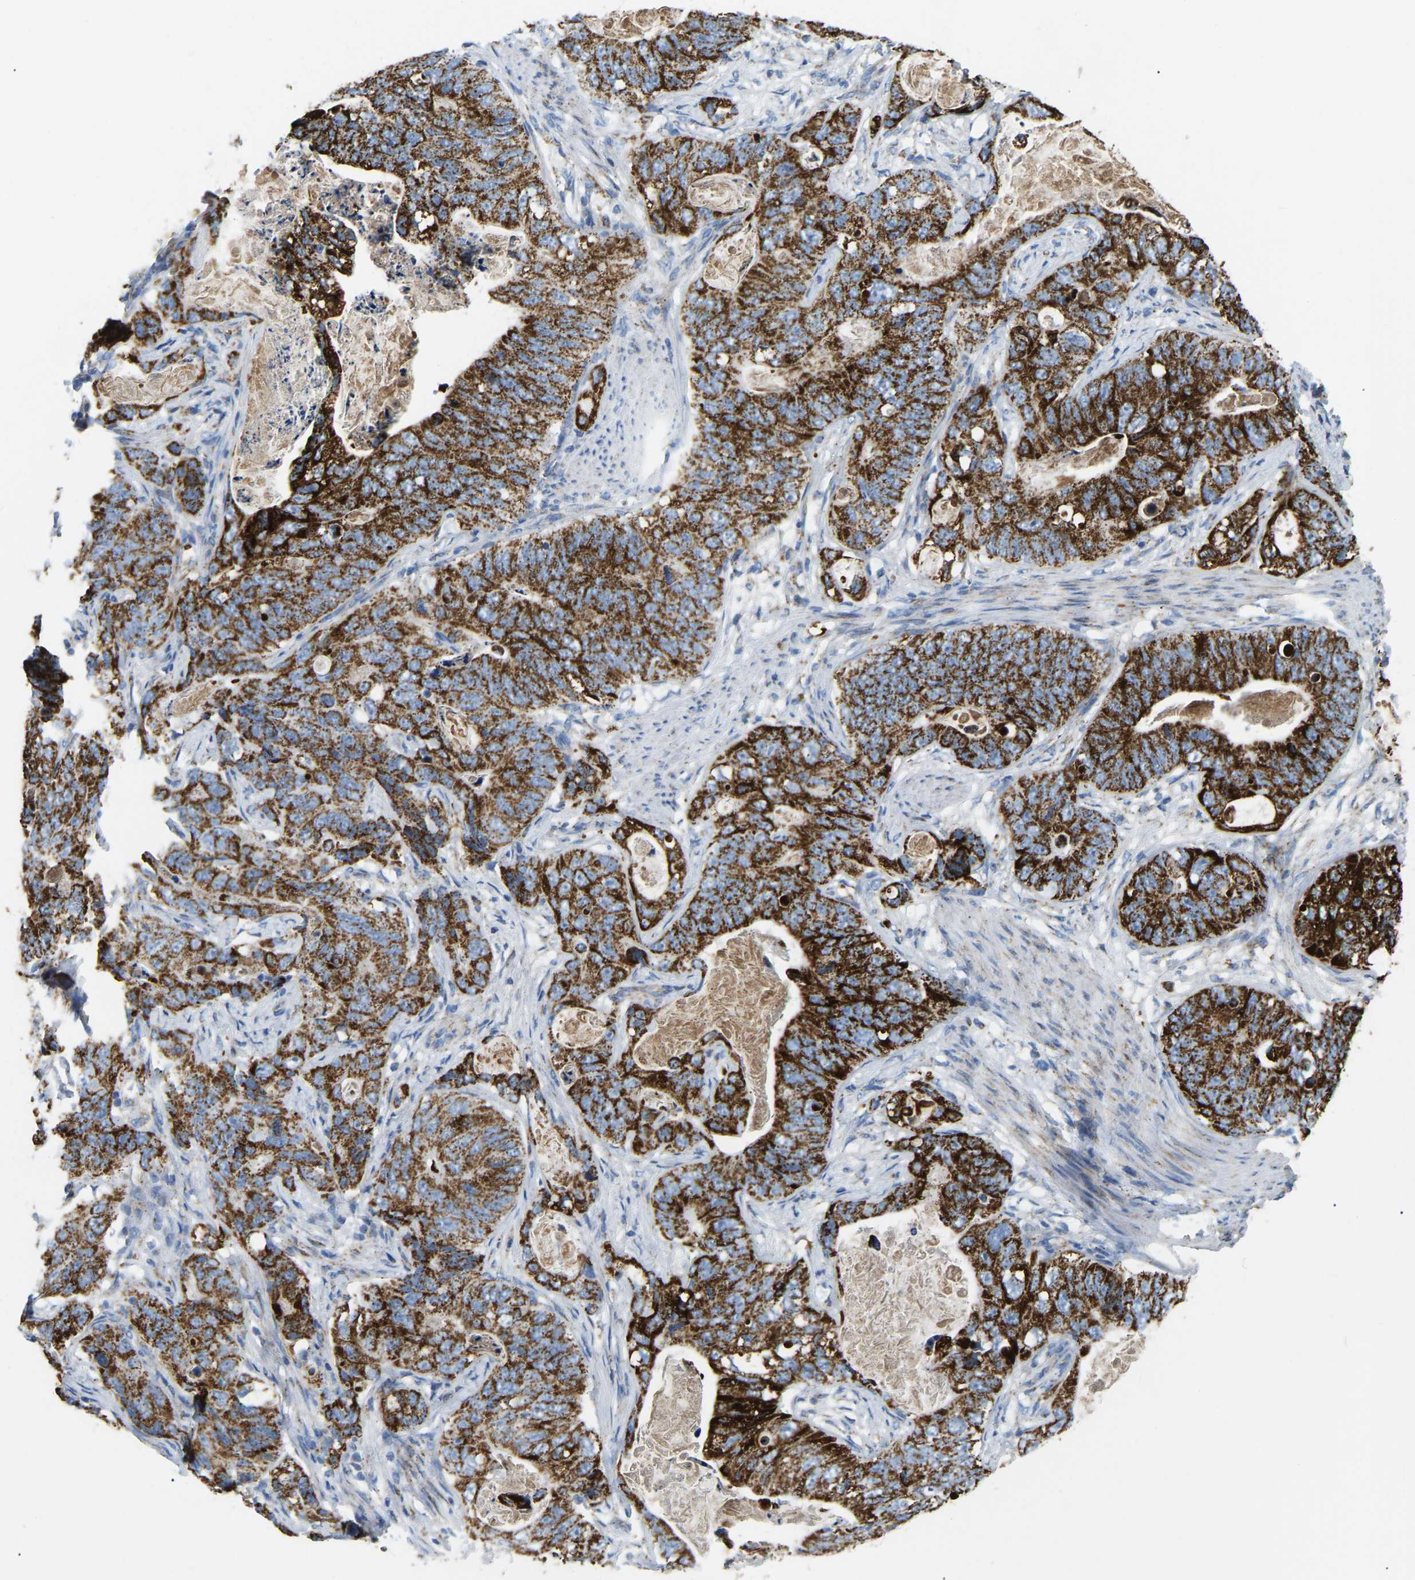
{"staining": {"intensity": "strong", "quantity": ">75%", "location": "cytoplasmic/membranous"}, "tissue": "stomach cancer", "cell_type": "Tumor cells", "image_type": "cancer", "snomed": [{"axis": "morphology", "description": "Normal tissue, NOS"}, {"axis": "morphology", "description": "Adenocarcinoma, NOS"}, {"axis": "topography", "description": "Stomach"}], "caption": "A high-resolution histopathology image shows immunohistochemistry staining of stomach cancer (adenocarcinoma), which exhibits strong cytoplasmic/membranous positivity in approximately >75% of tumor cells.", "gene": "HIBADH", "patient": {"sex": "female", "age": 89}}